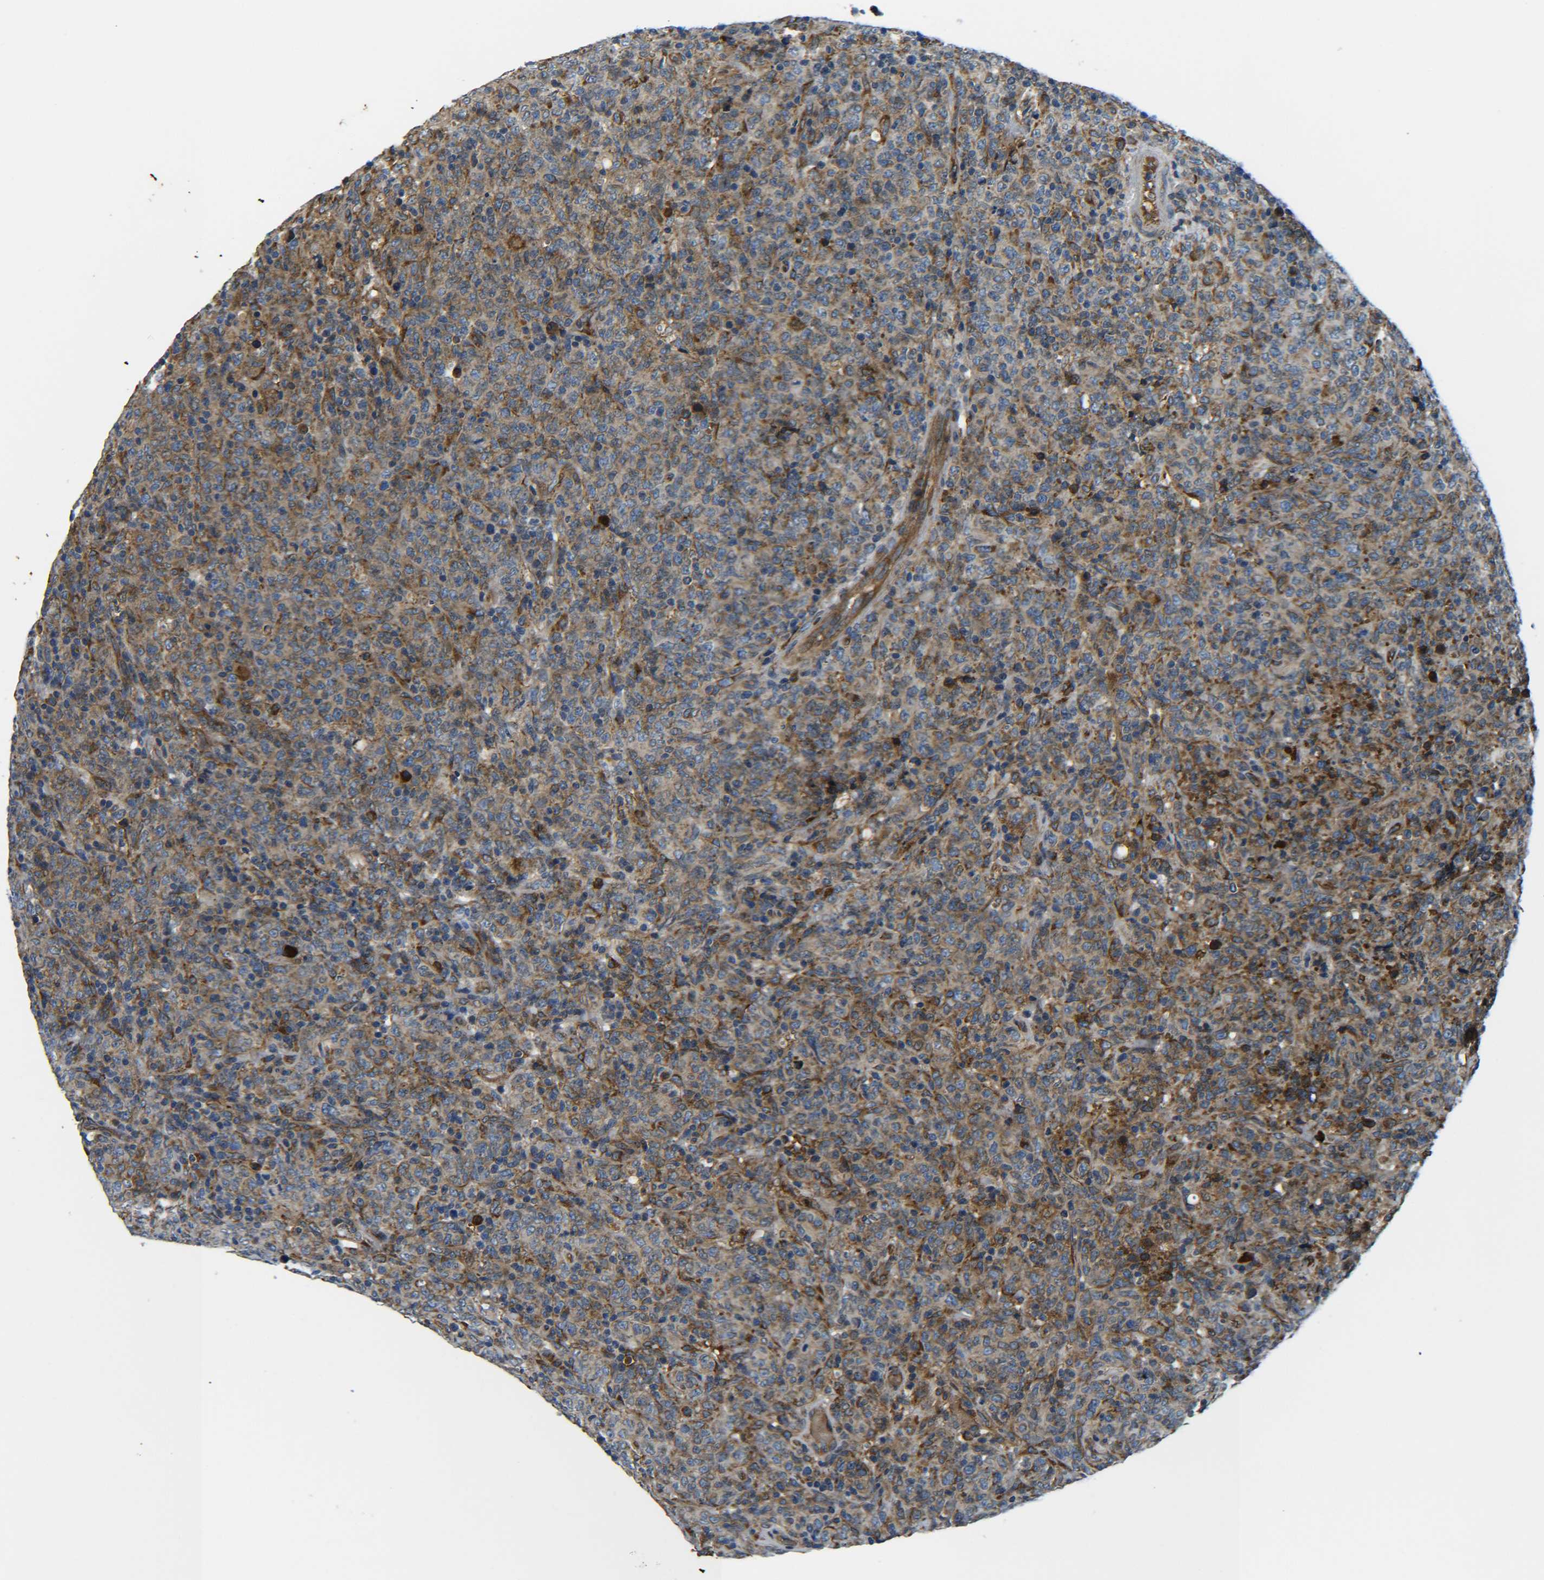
{"staining": {"intensity": "moderate", "quantity": "25%-75%", "location": "cytoplasmic/membranous"}, "tissue": "lymphoma", "cell_type": "Tumor cells", "image_type": "cancer", "snomed": [{"axis": "morphology", "description": "Malignant lymphoma, non-Hodgkin's type, High grade"}, {"axis": "topography", "description": "Tonsil"}], "caption": "Immunohistochemical staining of lymphoma reveals moderate cytoplasmic/membranous protein expression in approximately 25%-75% of tumor cells.", "gene": "PREB", "patient": {"sex": "female", "age": 36}}